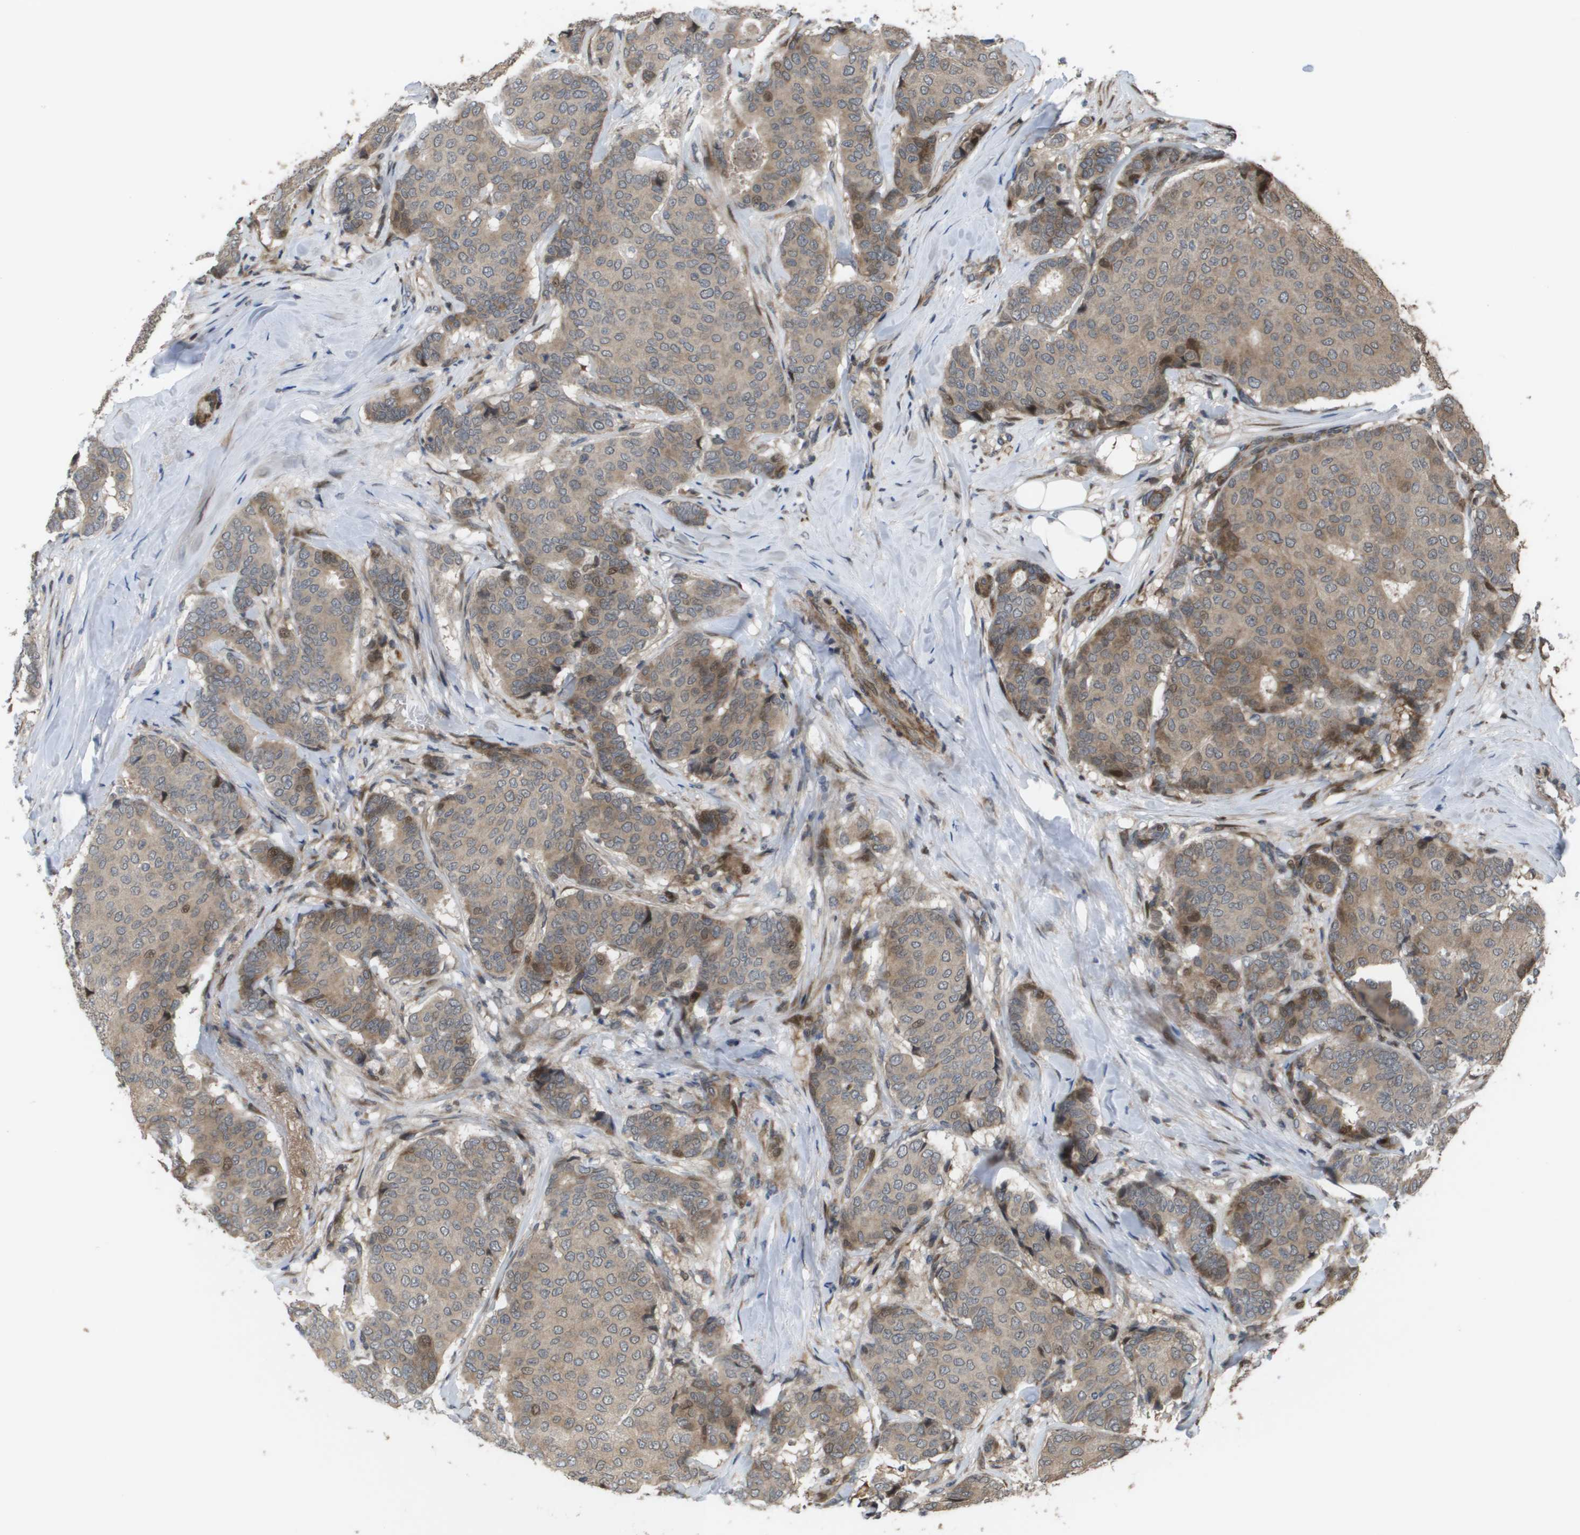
{"staining": {"intensity": "weak", "quantity": ">75%", "location": "cytoplasmic/membranous"}, "tissue": "breast cancer", "cell_type": "Tumor cells", "image_type": "cancer", "snomed": [{"axis": "morphology", "description": "Duct carcinoma"}, {"axis": "topography", "description": "Breast"}], "caption": "High-magnification brightfield microscopy of breast intraductal carcinoma stained with DAB (brown) and counterstained with hematoxylin (blue). tumor cells exhibit weak cytoplasmic/membranous positivity is present in about>75% of cells.", "gene": "AXIN2", "patient": {"sex": "female", "age": 75}}